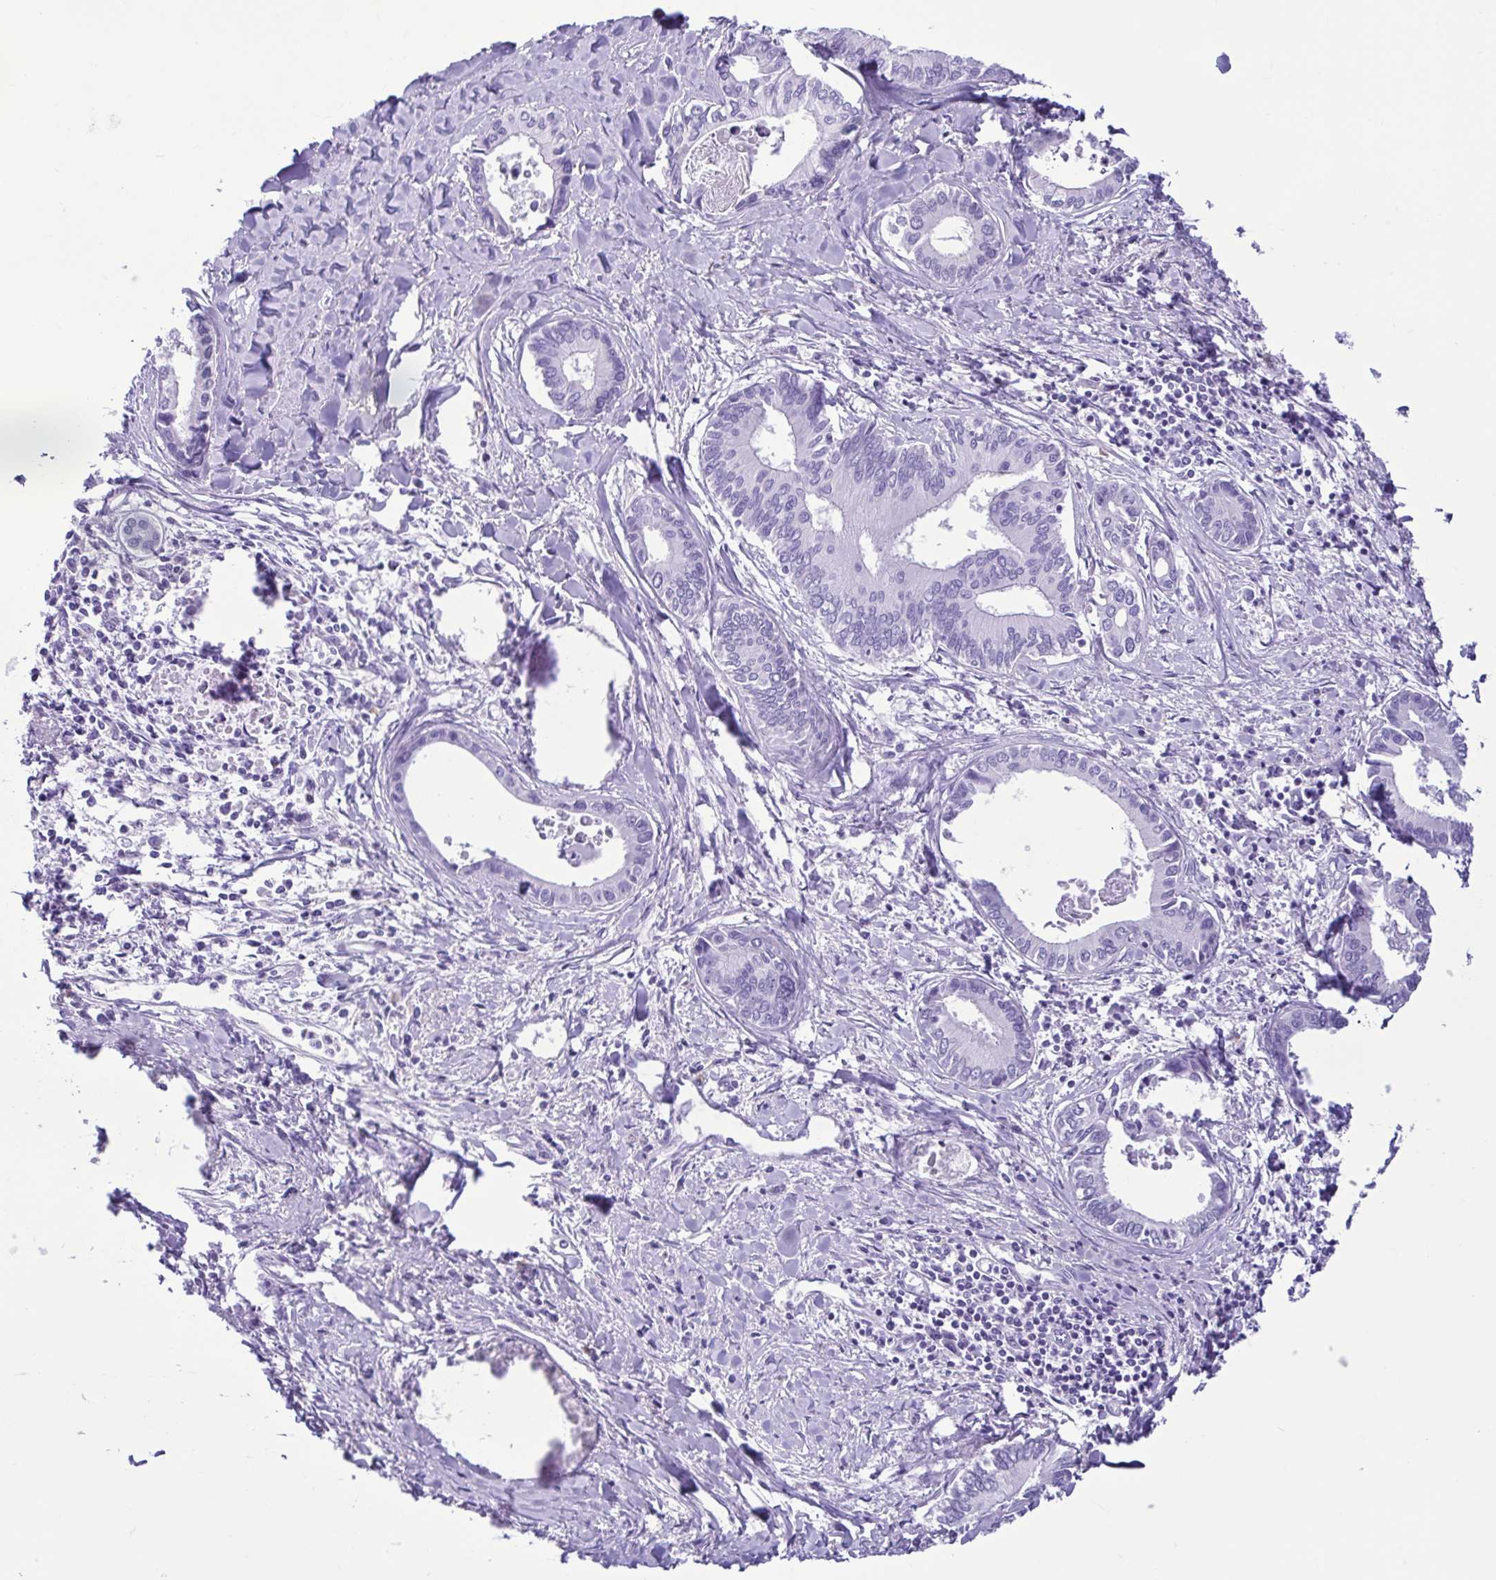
{"staining": {"intensity": "negative", "quantity": "none", "location": "none"}, "tissue": "liver cancer", "cell_type": "Tumor cells", "image_type": "cancer", "snomed": [{"axis": "morphology", "description": "Cholangiocarcinoma"}, {"axis": "topography", "description": "Liver"}], "caption": "DAB immunohistochemical staining of liver cholangiocarcinoma reveals no significant staining in tumor cells.", "gene": "SPATA16", "patient": {"sex": "male", "age": 66}}